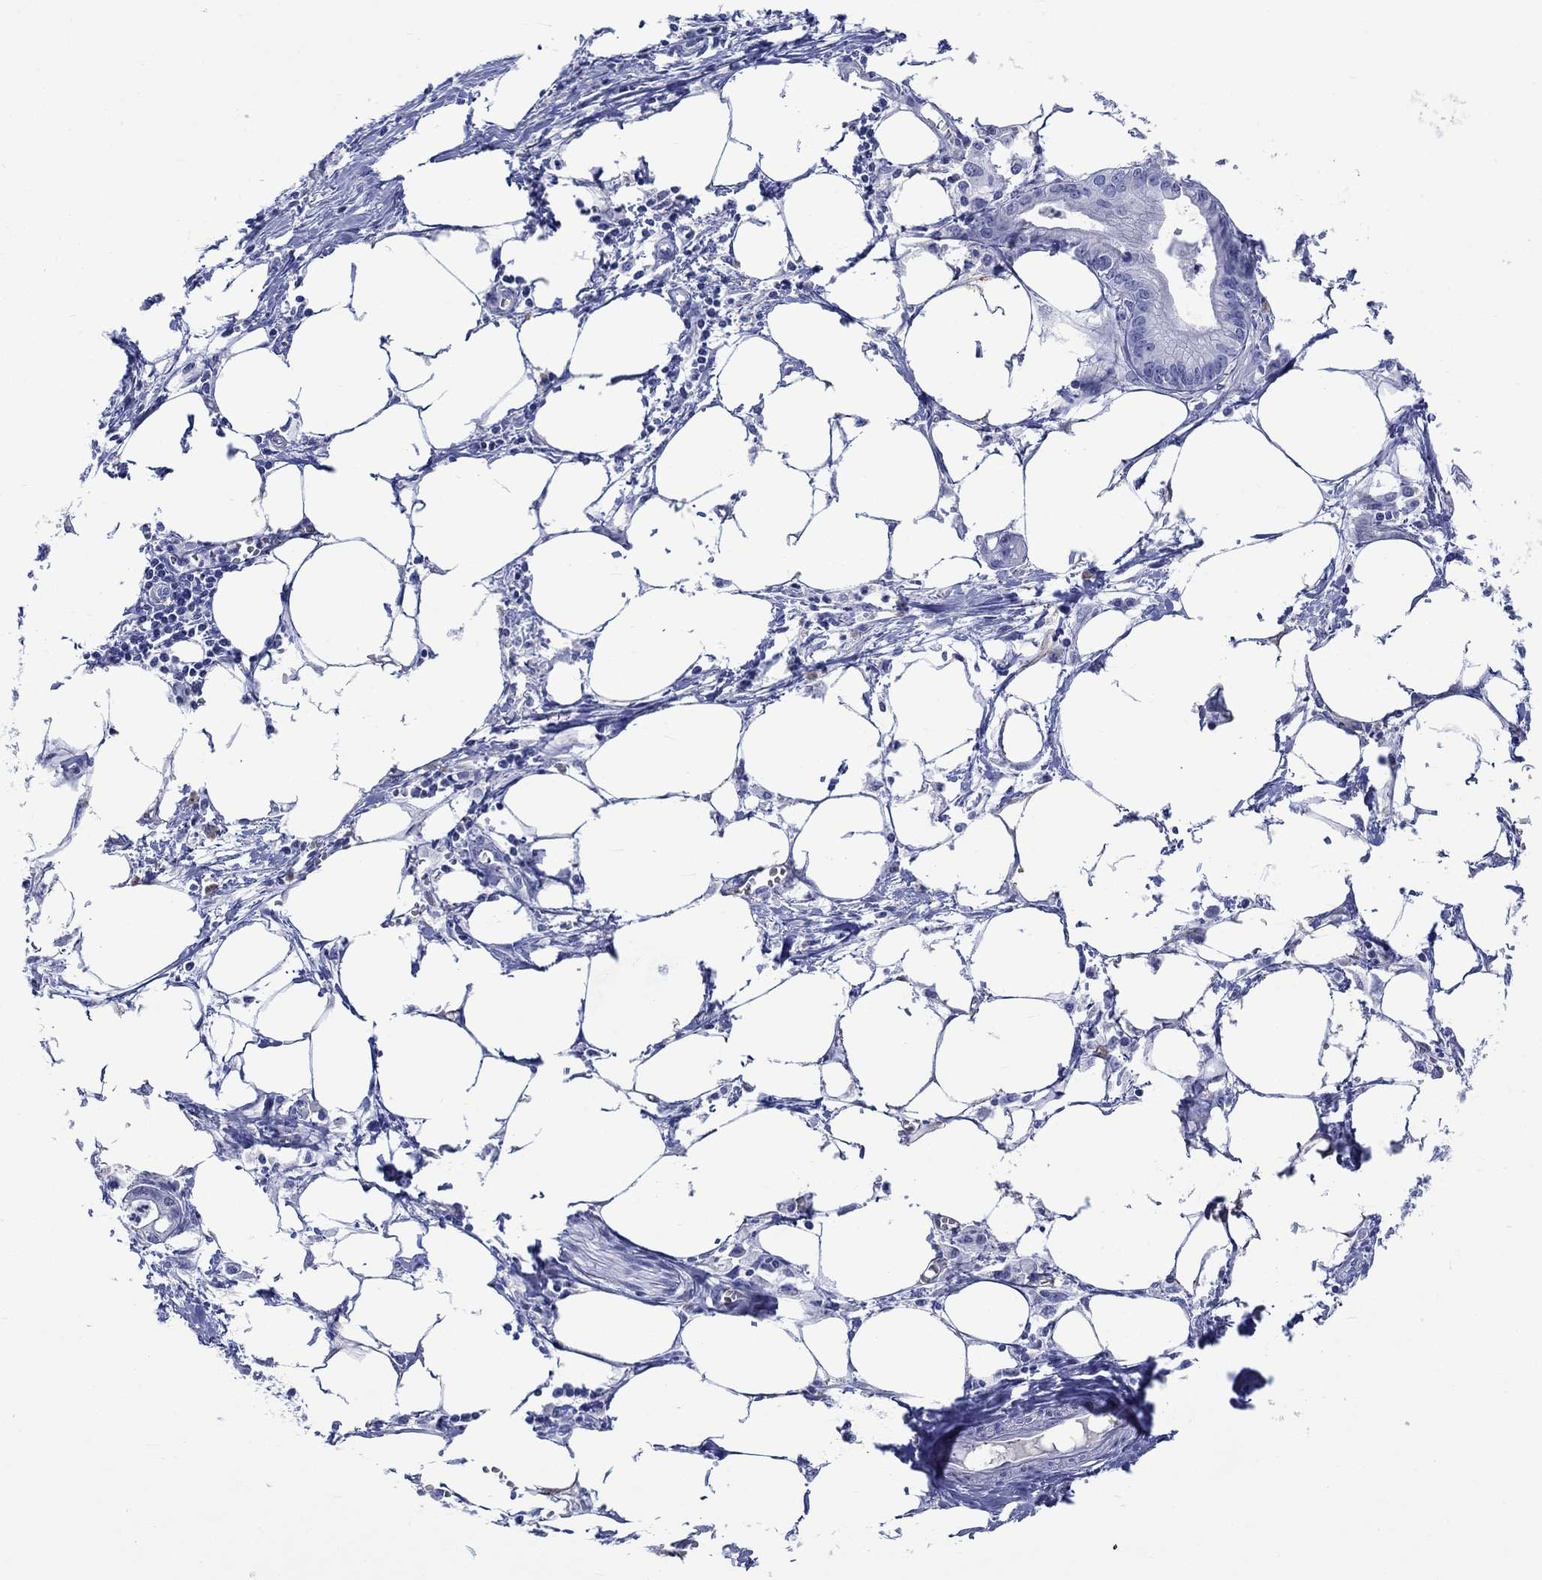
{"staining": {"intensity": "negative", "quantity": "none", "location": "none"}, "tissue": "pancreatic cancer", "cell_type": "Tumor cells", "image_type": "cancer", "snomed": [{"axis": "morphology", "description": "Adenocarcinoma, NOS"}, {"axis": "topography", "description": "Pancreas"}], "caption": "An immunohistochemistry (IHC) micrograph of adenocarcinoma (pancreatic) is shown. There is no staining in tumor cells of adenocarcinoma (pancreatic).", "gene": "CACNG3", "patient": {"sex": "male", "age": 71}}